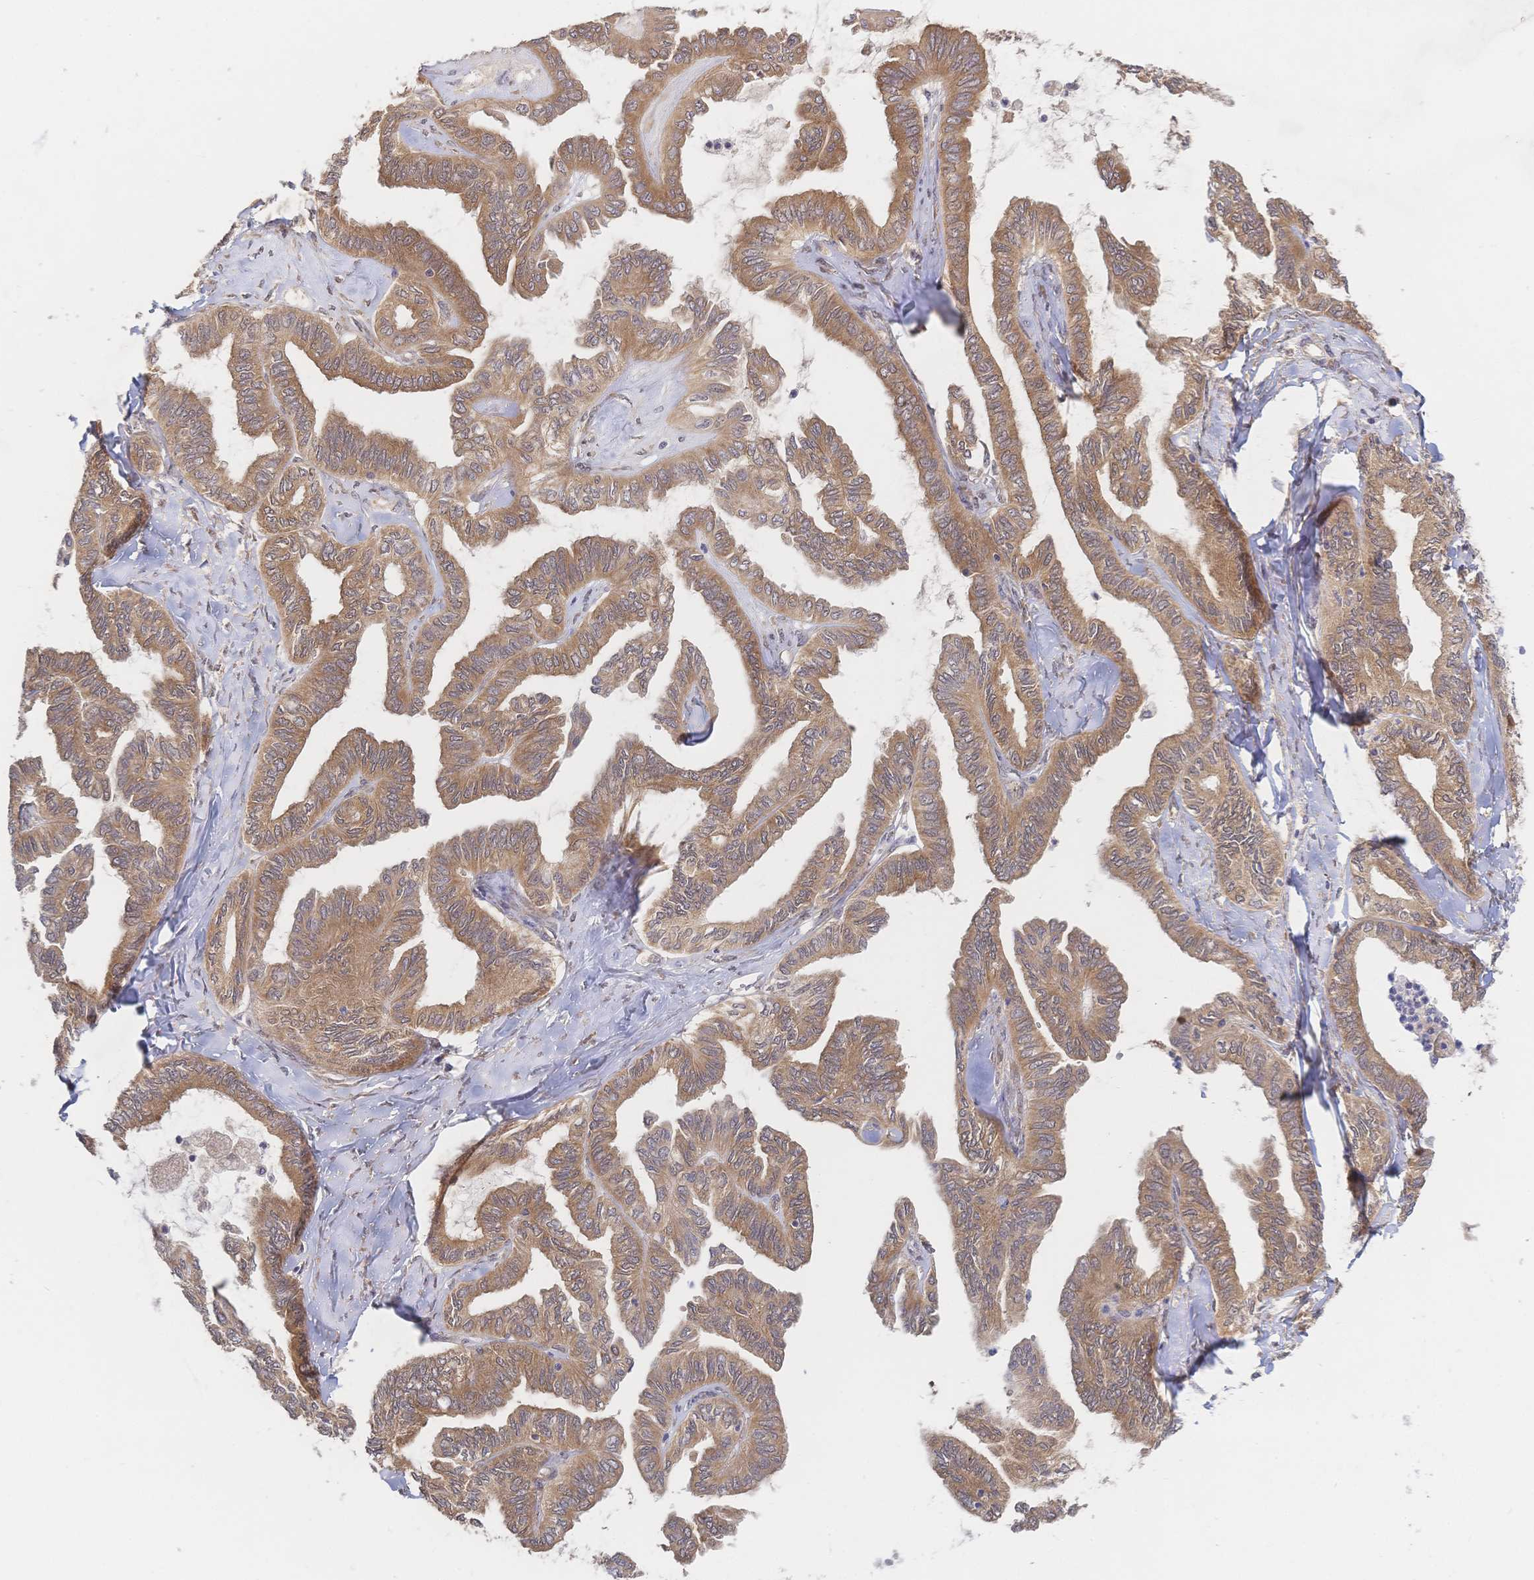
{"staining": {"intensity": "moderate", "quantity": ">75%", "location": "cytoplasmic/membranous"}, "tissue": "ovarian cancer", "cell_type": "Tumor cells", "image_type": "cancer", "snomed": [{"axis": "morphology", "description": "Carcinoma, endometroid"}, {"axis": "topography", "description": "Ovary"}], "caption": "Human endometroid carcinoma (ovarian) stained with a brown dye exhibits moderate cytoplasmic/membranous positive staining in about >75% of tumor cells.", "gene": "LMO4", "patient": {"sex": "female", "age": 70}}